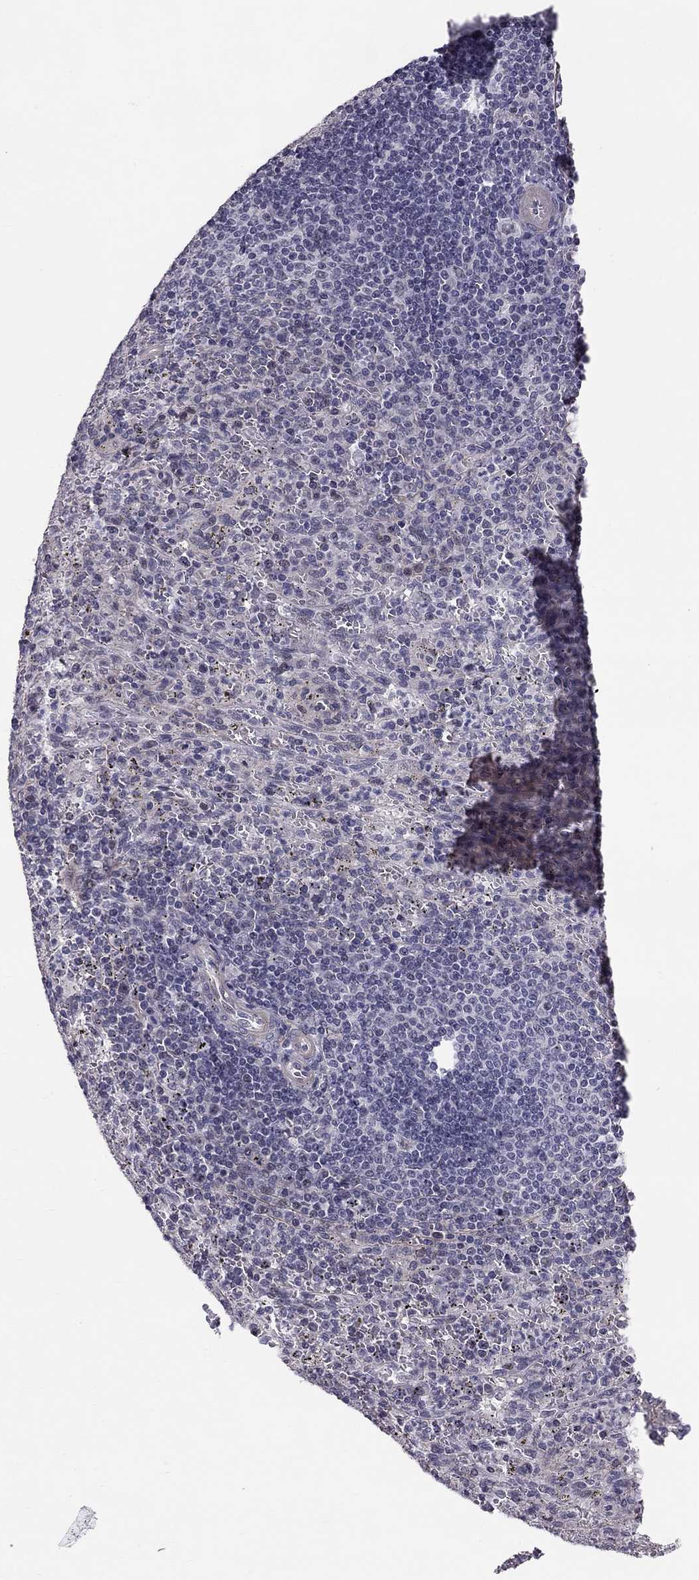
{"staining": {"intensity": "negative", "quantity": "none", "location": "none"}, "tissue": "spleen", "cell_type": "Cells in red pulp", "image_type": "normal", "snomed": [{"axis": "morphology", "description": "Normal tissue, NOS"}, {"axis": "topography", "description": "Spleen"}], "caption": "This photomicrograph is of benign spleen stained with IHC to label a protein in brown with the nuclei are counter-stained blue. There is no staining in cells in red pulp. (IHC, brightfield microscopy, high magnification).", "gene": "GJB4", "patient": {"sex": "male", "age": 57}}